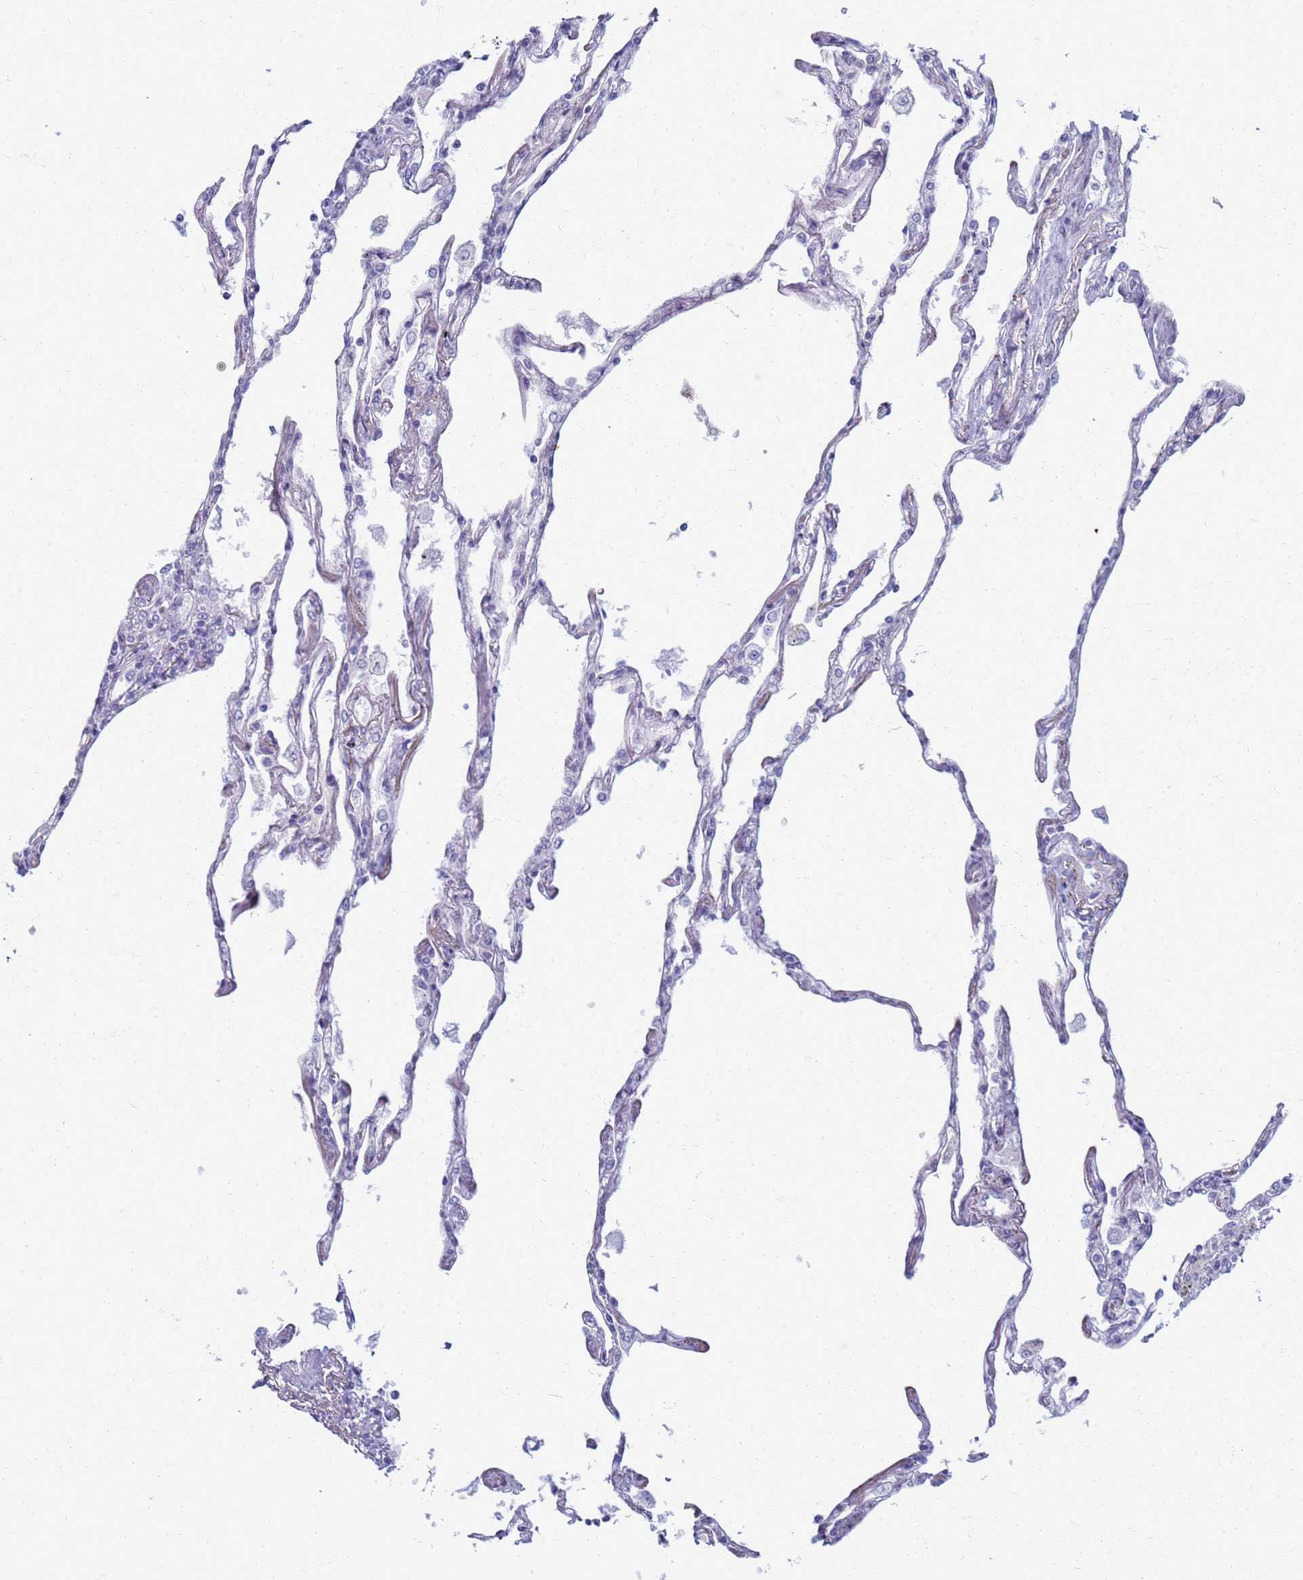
{"staining": {"intensity": "negative", "quantity": "none", "location": "none"}, "tissue": "lung", "cell_type": "Alveolar cells", "image_type": "normal", "snomed": [{"axis": "morphology", "description": "Normal tissue, NOS"}, {"axis": "topography", "description": "Lung"}], "caption": "Immunohistochemistry image of benign lung: lung stained with DAB reveals no significant protein staining in alveolar cells. The staining was performed using DAB (3,3'-diaminobenzidine) to visualize the protein expression in brown, while the nuclei were stained in blue with hematoxylin (Magnification: 20x).", "gene": "CLCA2", "patient": {"sex": "female", "age": 67}}